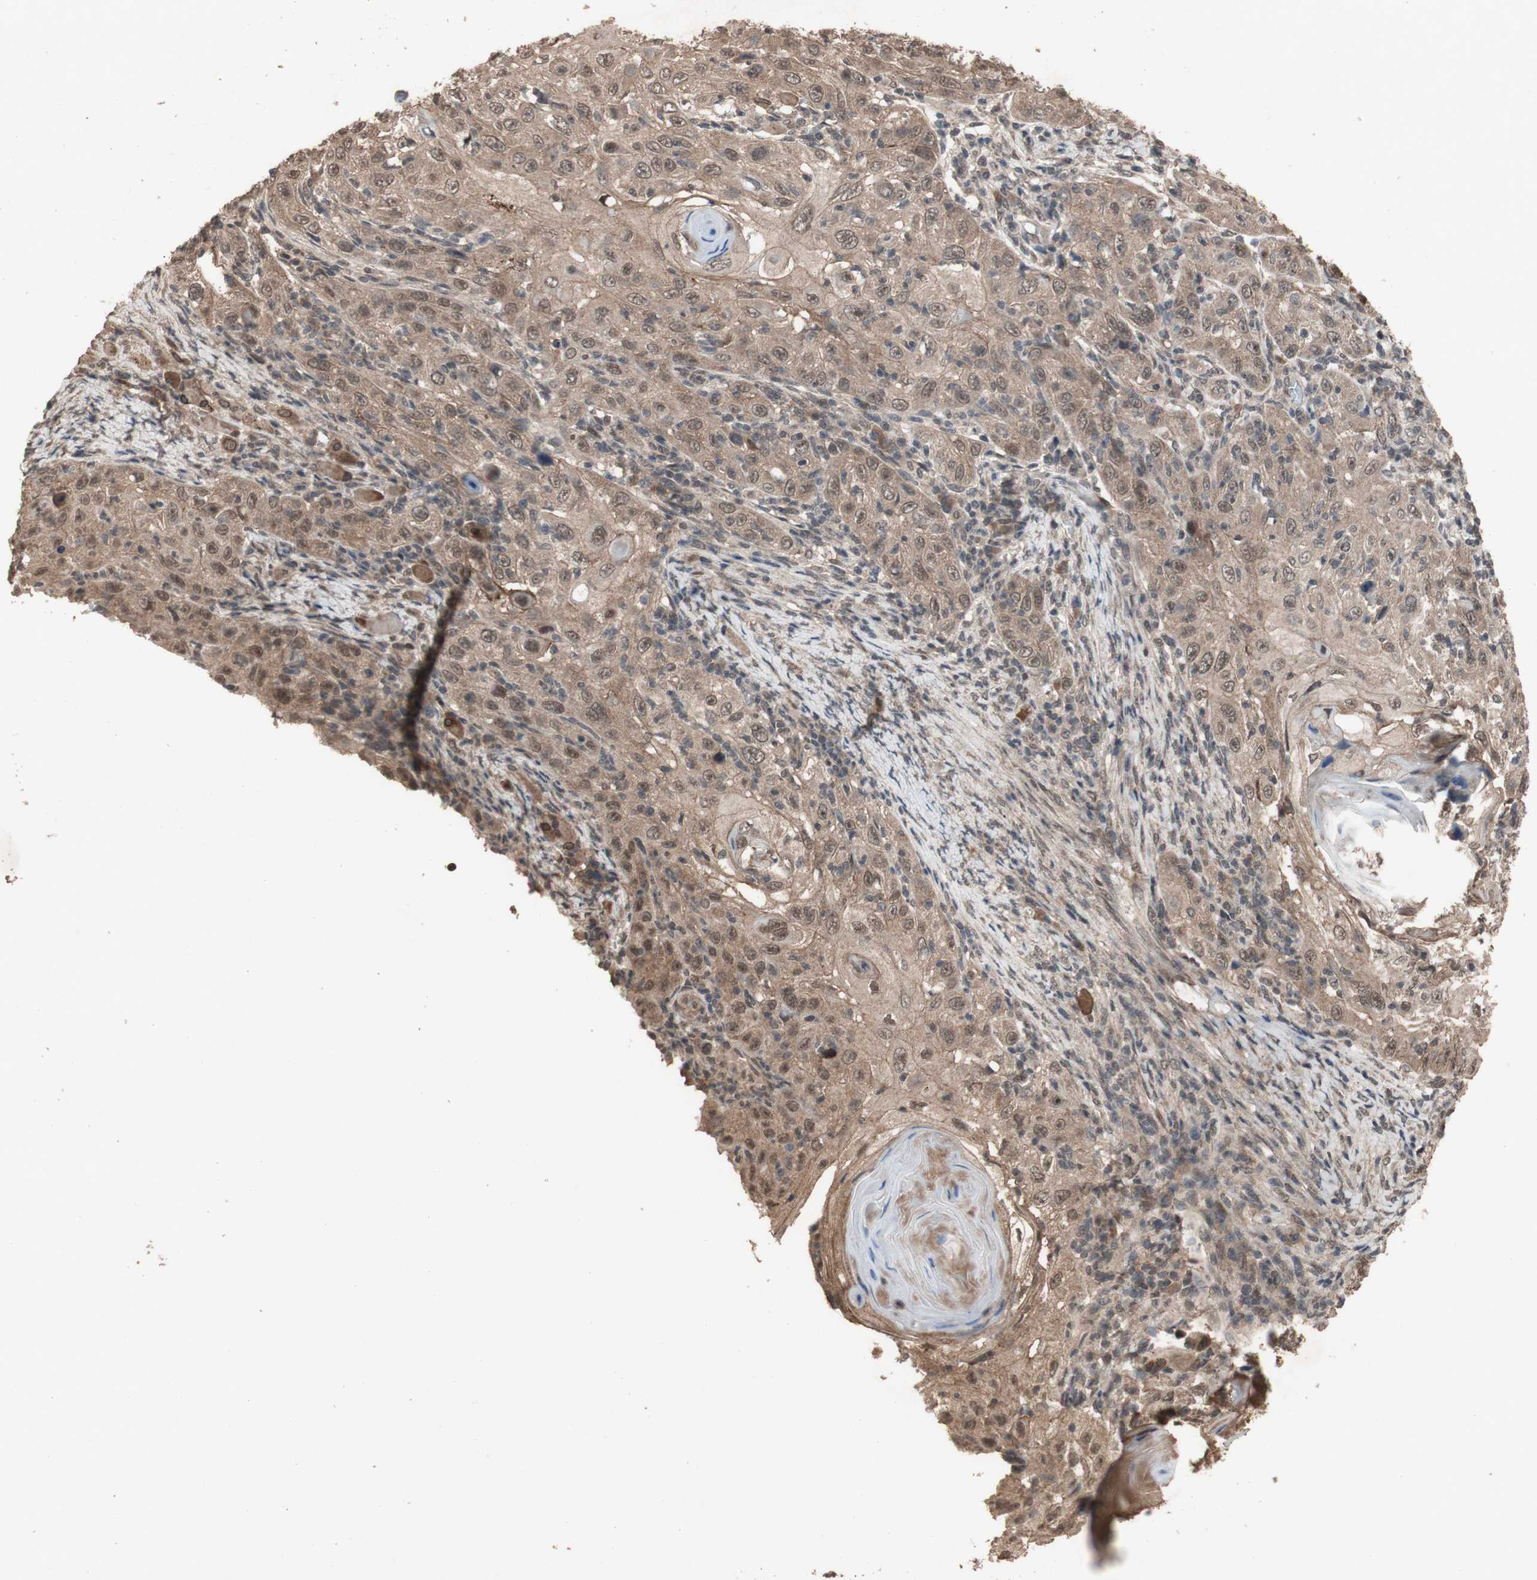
{"staining": {"intensity": "moderate", "quantity": ">75%", "location": "cytoplasmic/membranous"}, "tissue": "skin cancer", "cell_type": "Tumor cells", "image_type": "cancer", "snomed": [{"axis": "morphology", "description": "Squamous cell carcinoma, NOS"}, {"axis": "topography", "description": "Skin"}], "caption": "Tumor cells show medium levels of moderate cytoplasmic/membranous staining in about >75% of cells in human skin squamous cell carcinoma.", "gene": "KANSL1", "patient": {"sex": "female", "age": 88}}